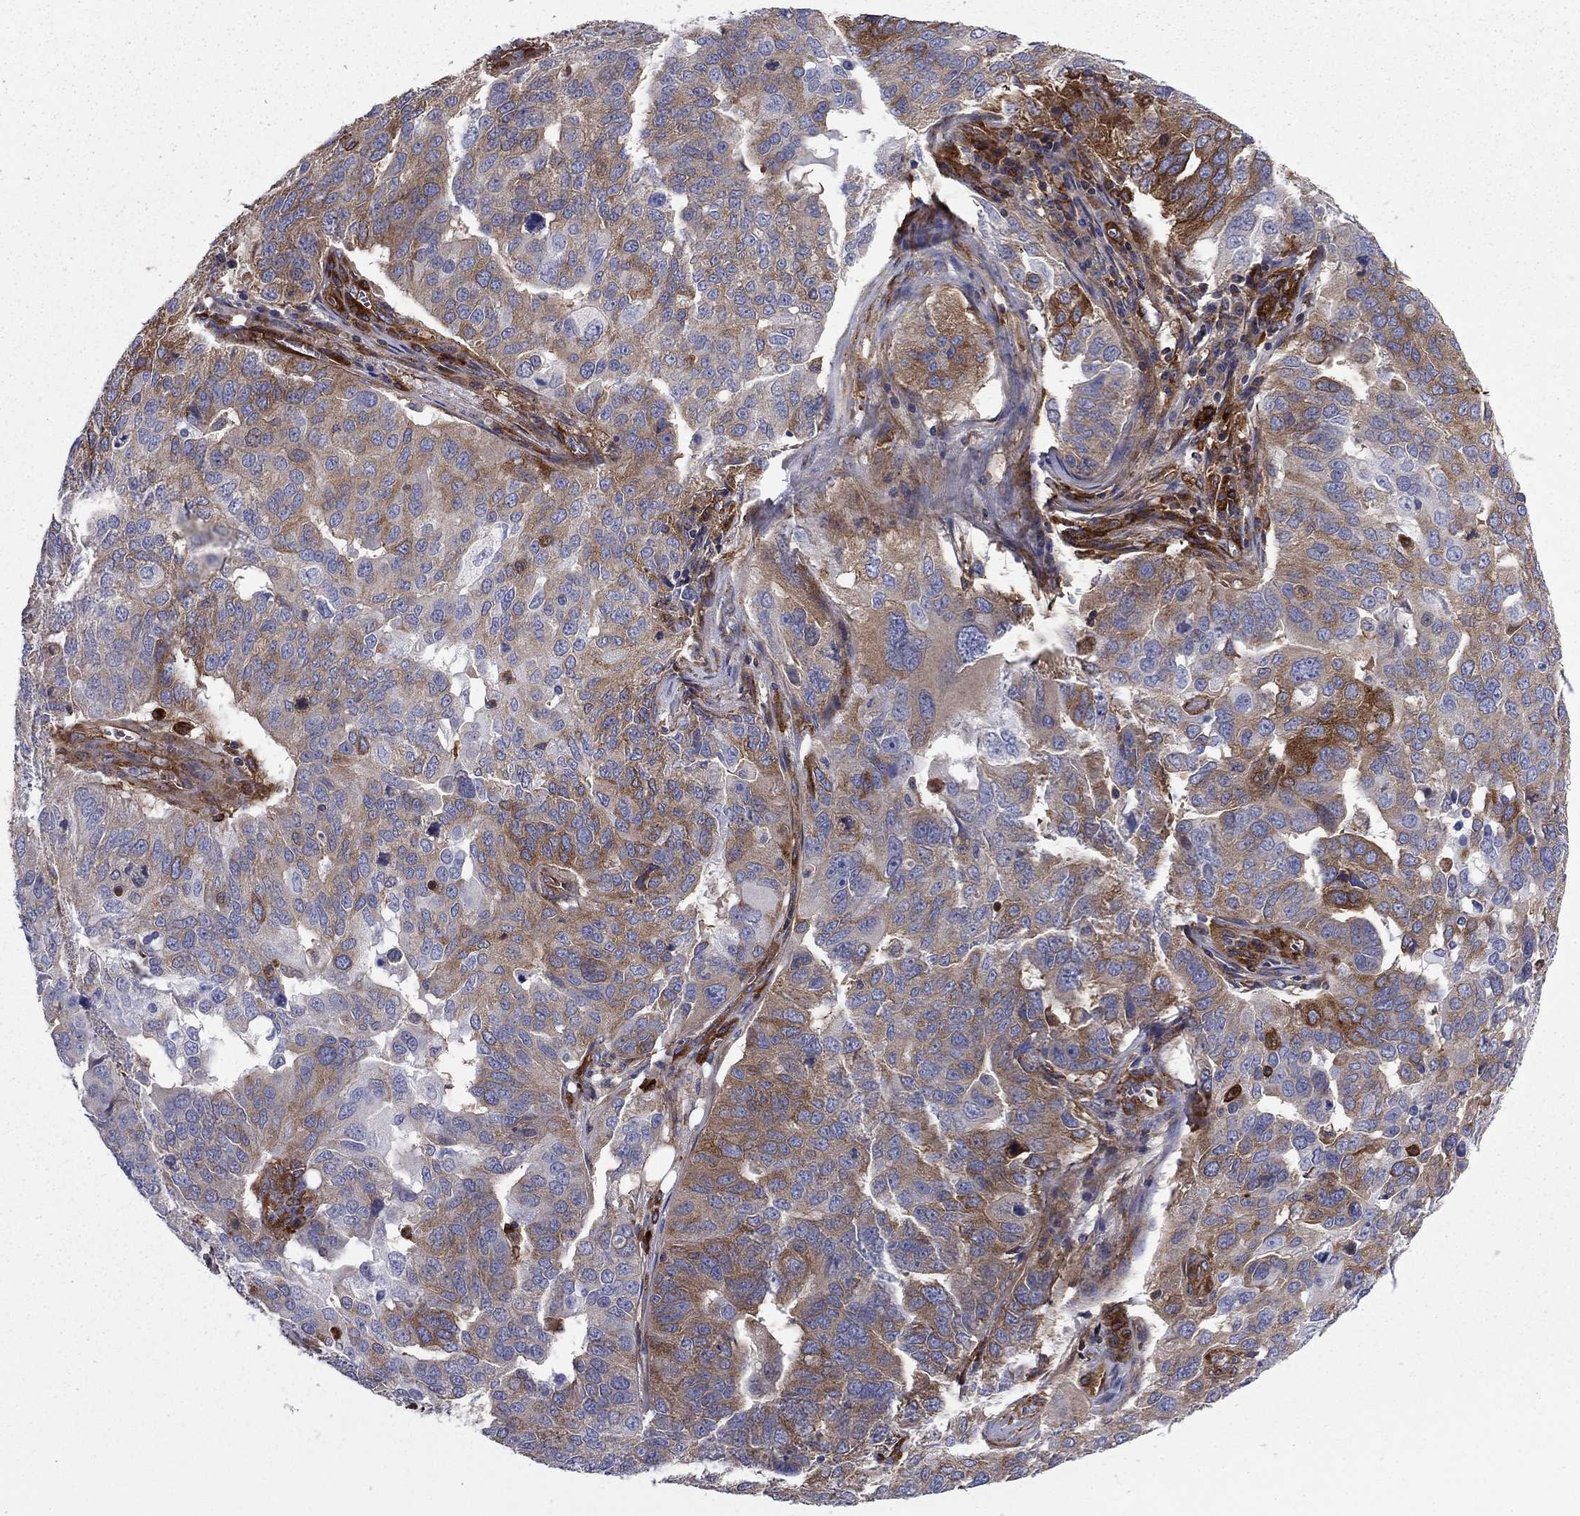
{"staining": {"intensity": "moderate", "quantity": "25%-75%", "location": "cytoplasmic/membranous"}, "tissue": "ovarian cancer", "cell_type": "Tumor cells", "image_type": "cancer", "snomed": [{"axis": "morphology", "description": "Carcinoma, endometroid"}, {"axis": "topography", "description": "Soft tissue"}, {"axis": "topography", "description": "Ovary"}], "caption": "Immunohistochemical staining of endometroid carcinoma (ovarian) displays medium levels of moderate cytoplasmic/membranous protein positivity in about 25%-75% of tumor cells.", "gene": "EHBP1L1", "patient": {"sex": "female", "age": 52}}